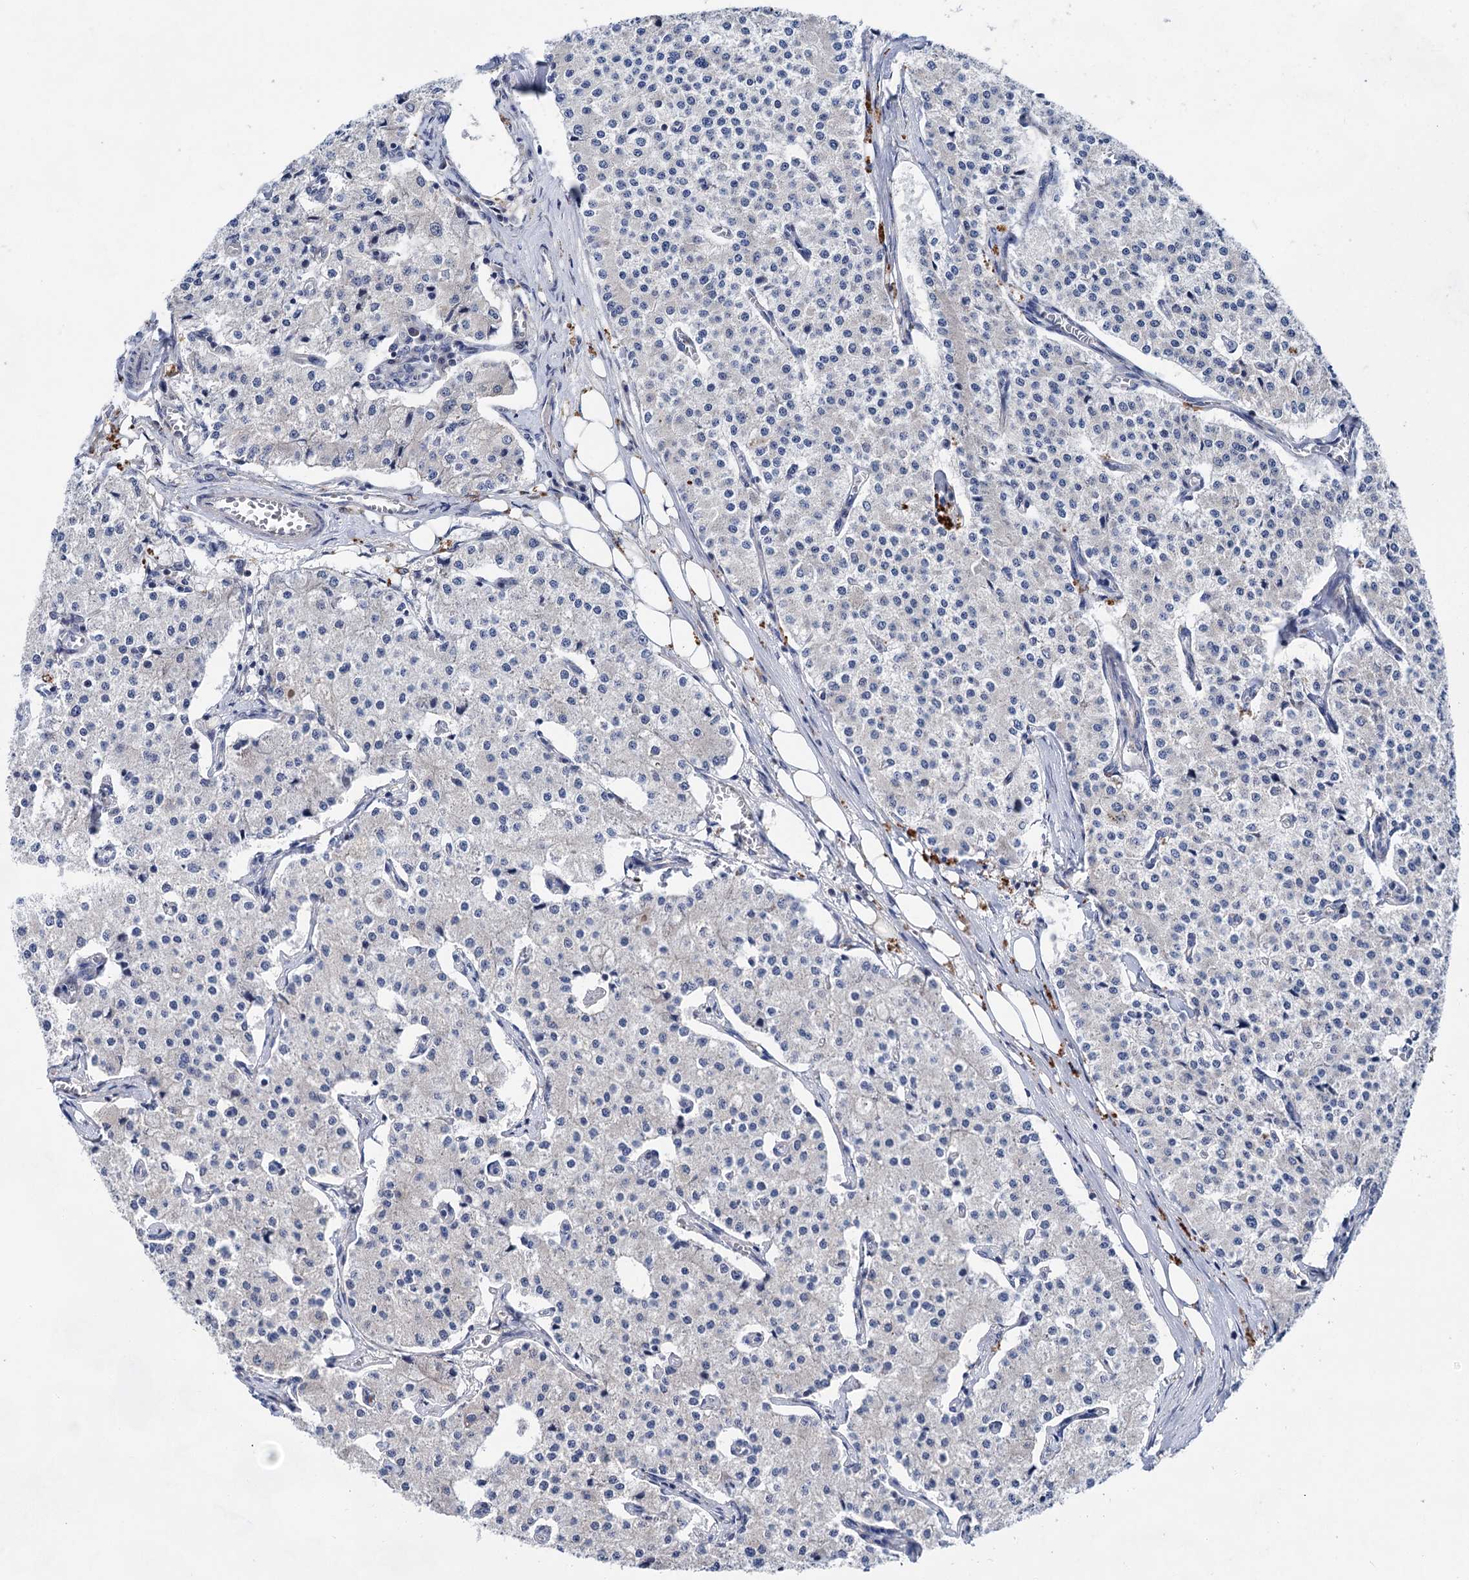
{"staining": {"intensity": "negative", "quantity": "none", "location": "none"}, "tissue": "carcinoid", "cell_type": "Tumor cells", "image_type": "cancer", "snomed": [{"axis": "morphology", "description": "Carcinoid, malignant, NOS"}, {"axis": "topography", "description": "Colon"}], "caption": "This image is of malignant carcinoid stained with immunohistochemistry (IHC) to label a protein in brown with the nuclei are counter-stained blue. There is no positivity in tumor cells.", "gene": "MORN3", "patient": {"sex": "female", "age": 52}}